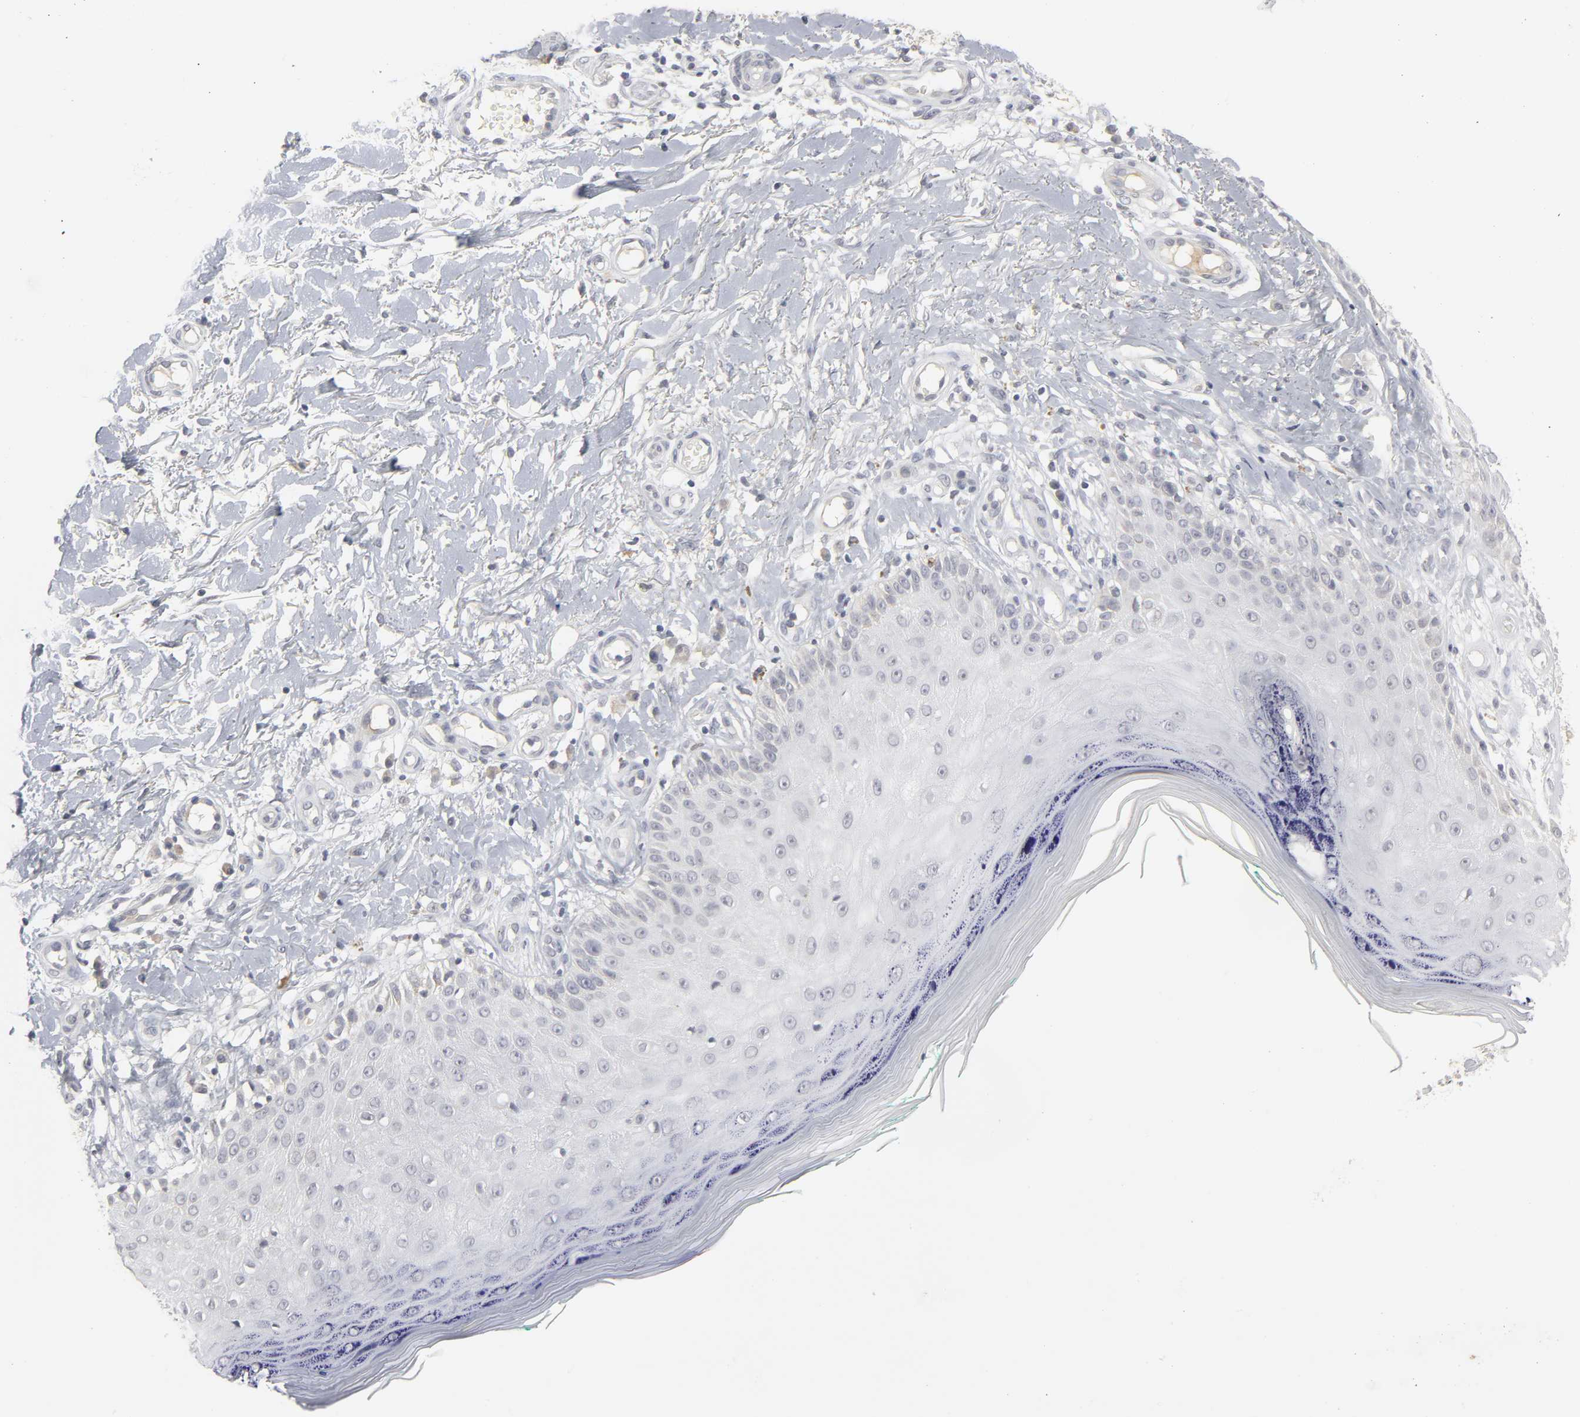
{"staining": {"intensity": "negative", "quantity": "none", "location": "none"}, "tissue": "skin cancer", "cell_type": "Tumor cells", "image_type": "cancer", "snomed": [{"axis": "morphology", "description": "Squamous cell carcinoma, NOS"}, {"axis": "topography", "description": "Skin"}], "caption": "High power microscopy micrograph of an immunohistochemistry (IHC) histopathology image of skin cancer (squamous cell carcinoma), revealing no significant staining in tumor cells. Brightfield microscopy of IHC stained with DAB (brown) and hematoxylin (blue), captured at high magnification.", "gene": "TCAP", "patient": {"sex": "female", "age": 42}}